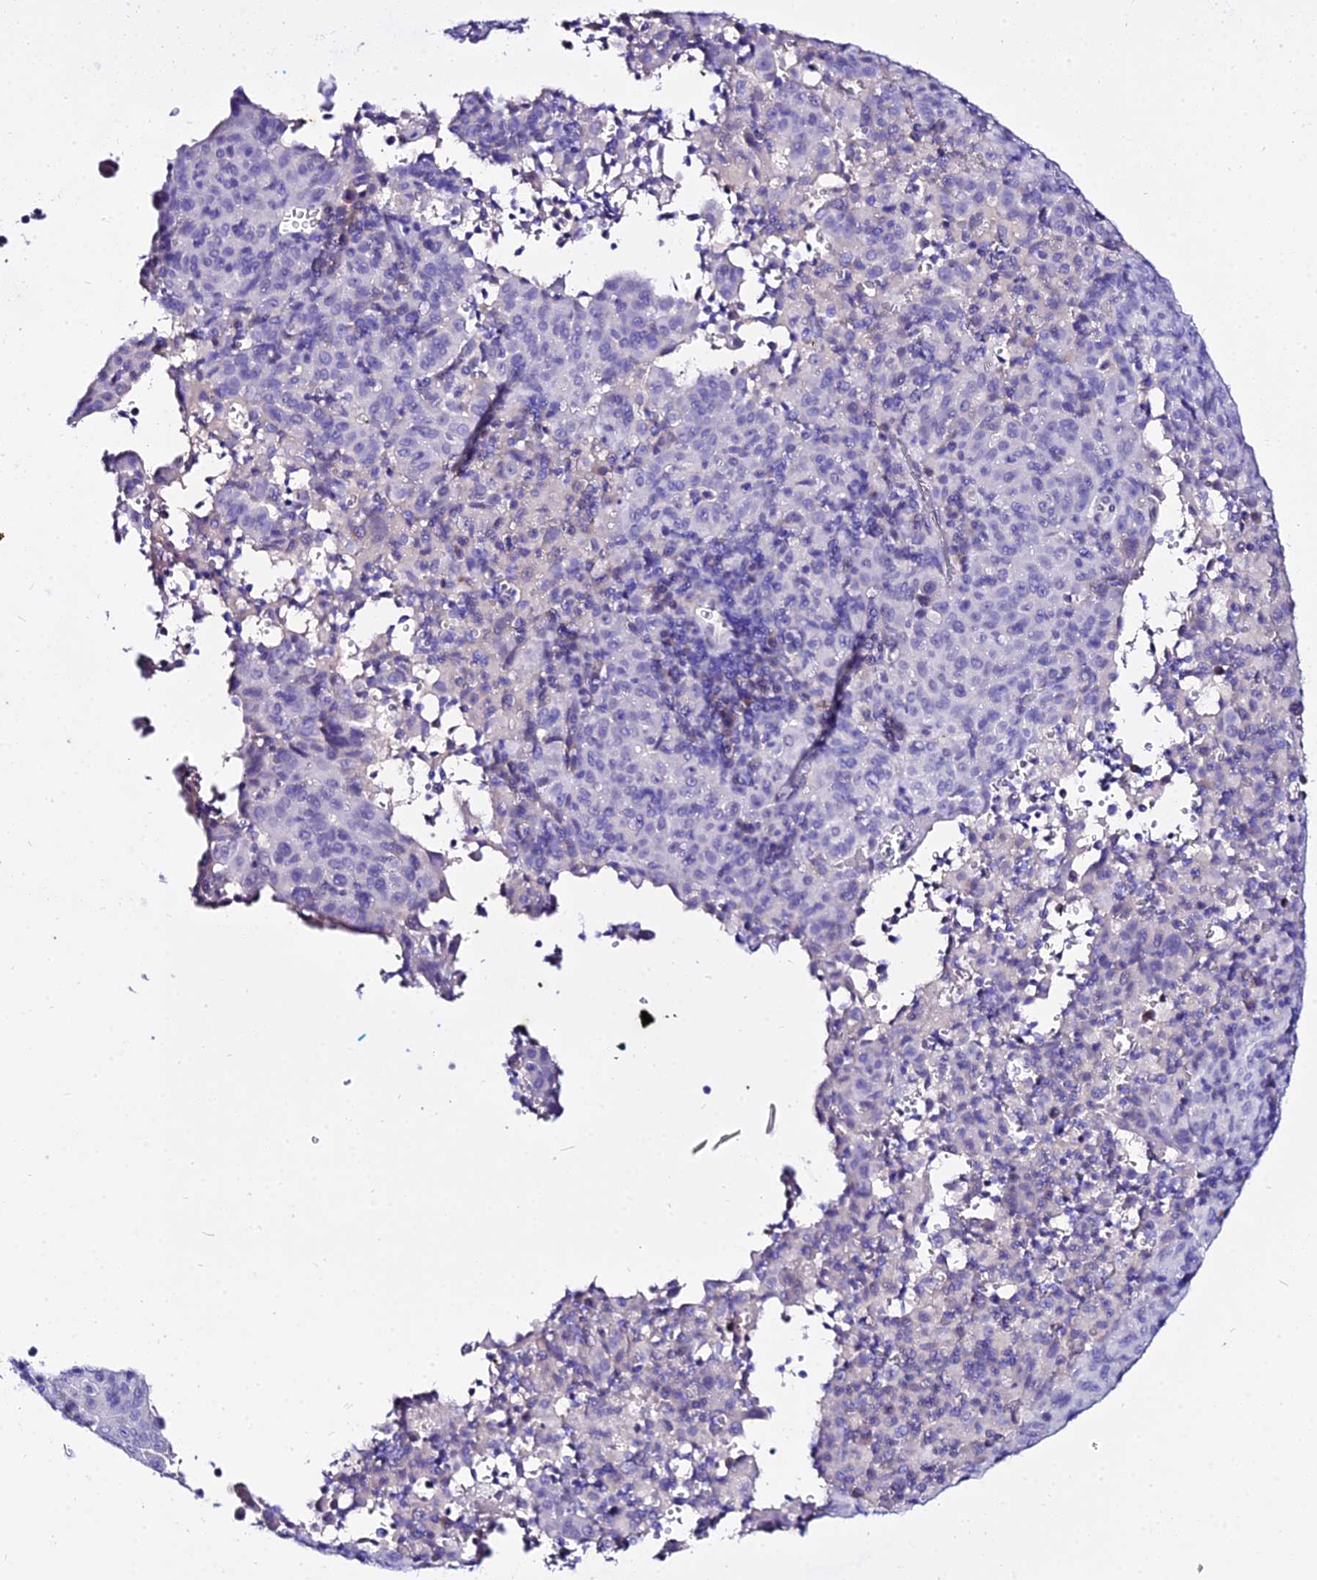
{"staining": {"intensity": "negative", "quantity": "none", "location": "none"}, "tissue": "pancreatic cancer", "cell_type": "Tumor cells", "image_type": "cancer", "snomed": [{"axis": "morphology", "description": "Adenocarcinoma, NOS"}, {"axis": "topography", "description": "Pancreas"}], "caption": "Pancreatic cancer stained for a protein using IHC displays no expression tumor cells.", "gene": "DEFB106A", "patient": {"sex": "male", "age": 63}}